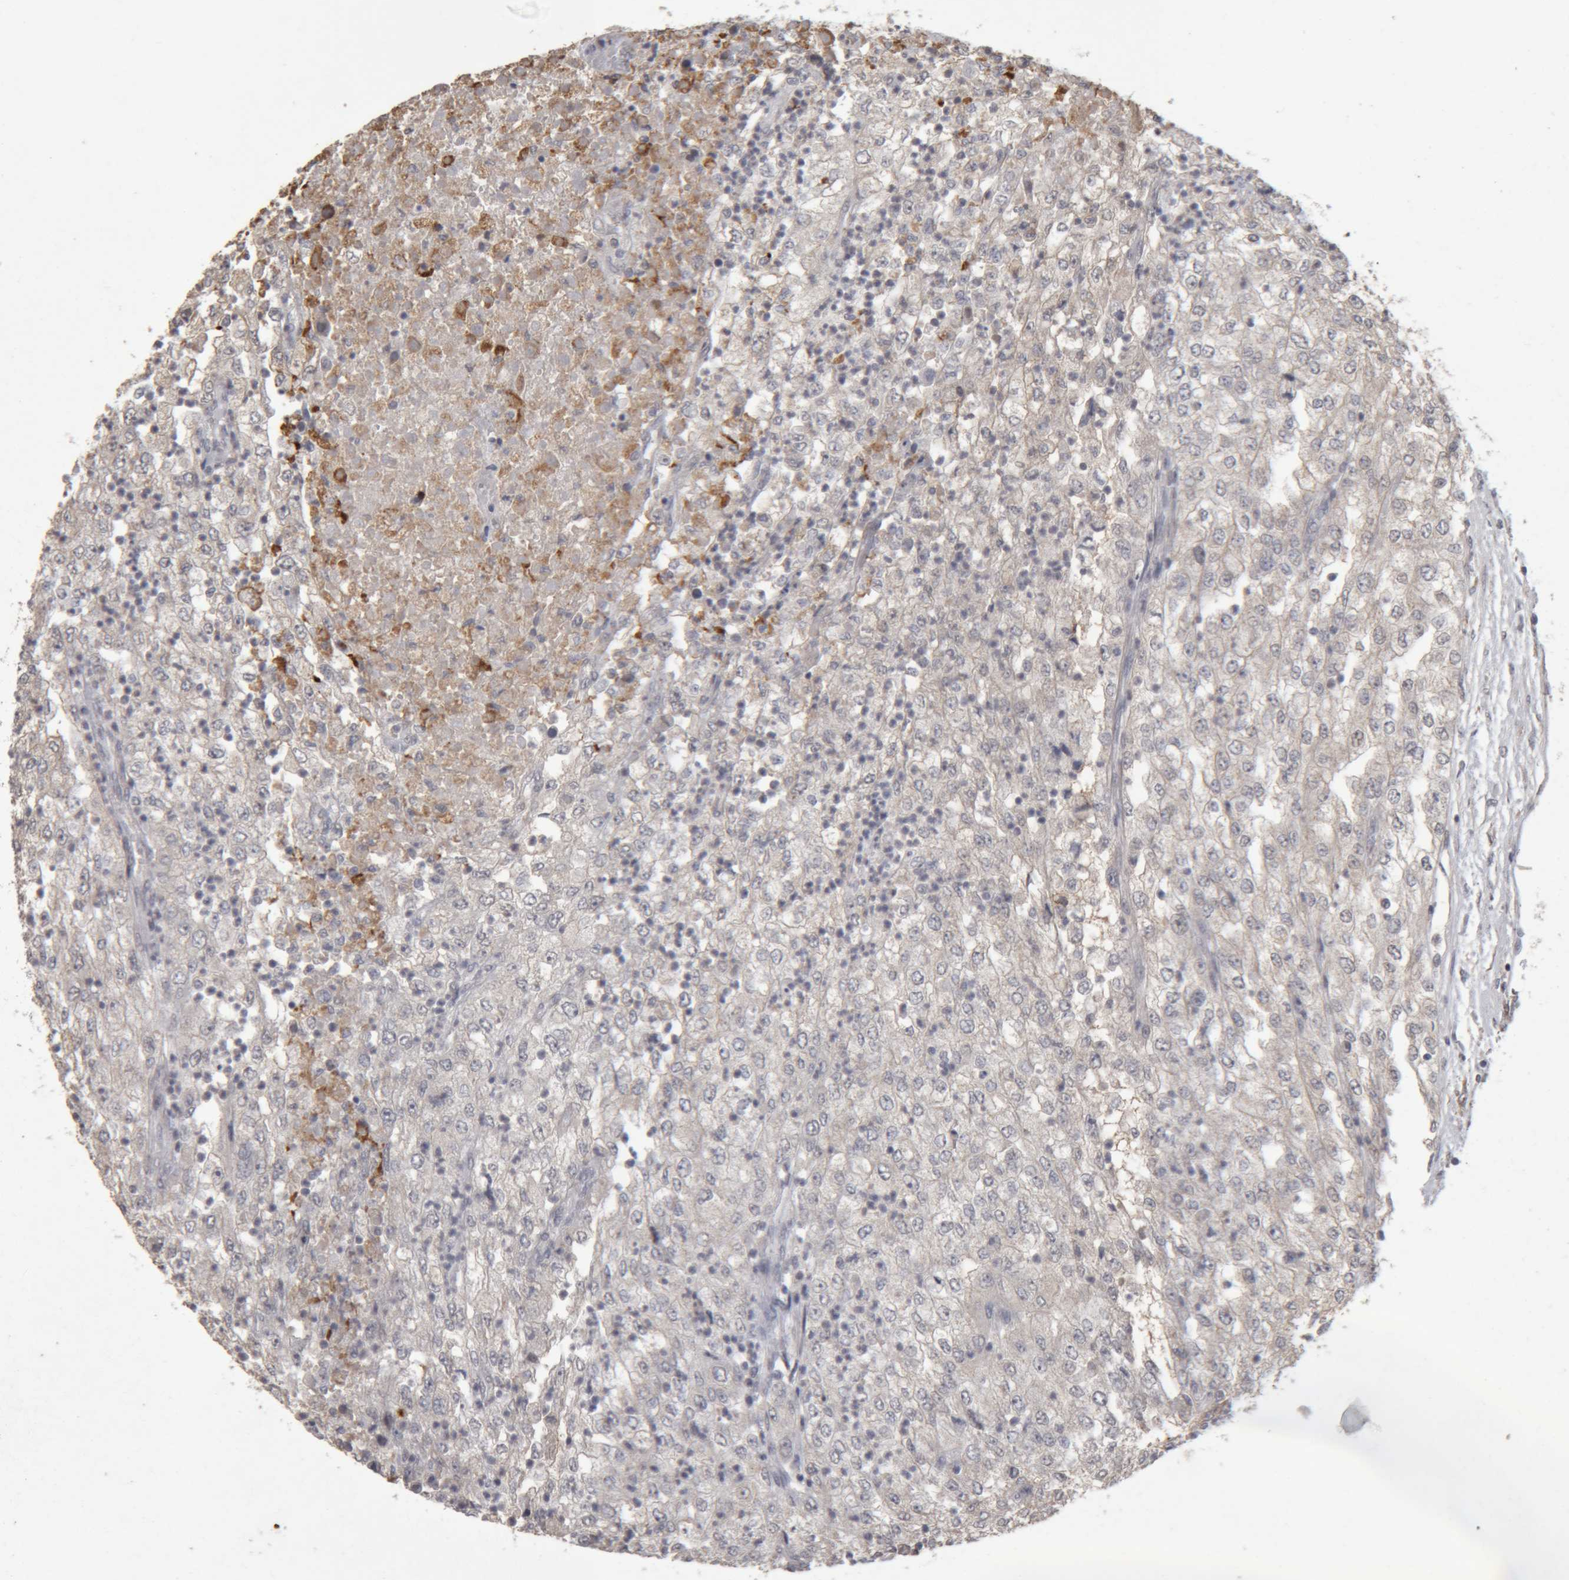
{"staining": {"intensity": "weak", "quantity": "<25%", "location": "cytoplasmic/membranous"}, "tissue": "renal cancer", "cell_type": "Tumor cells", "image_type": "cancer", "snomed": [{"axis": "morphology", "description": "Adenocarcinoma, NOS"}, {"axis": "topography", "description": "Kidney"}], "caption": "Immunohistochemistry of human renal adenocarcinoma displays no staining in tumor cells.", "gene": "MEP1A", "patient": {"sex": "female", "age": 54}}